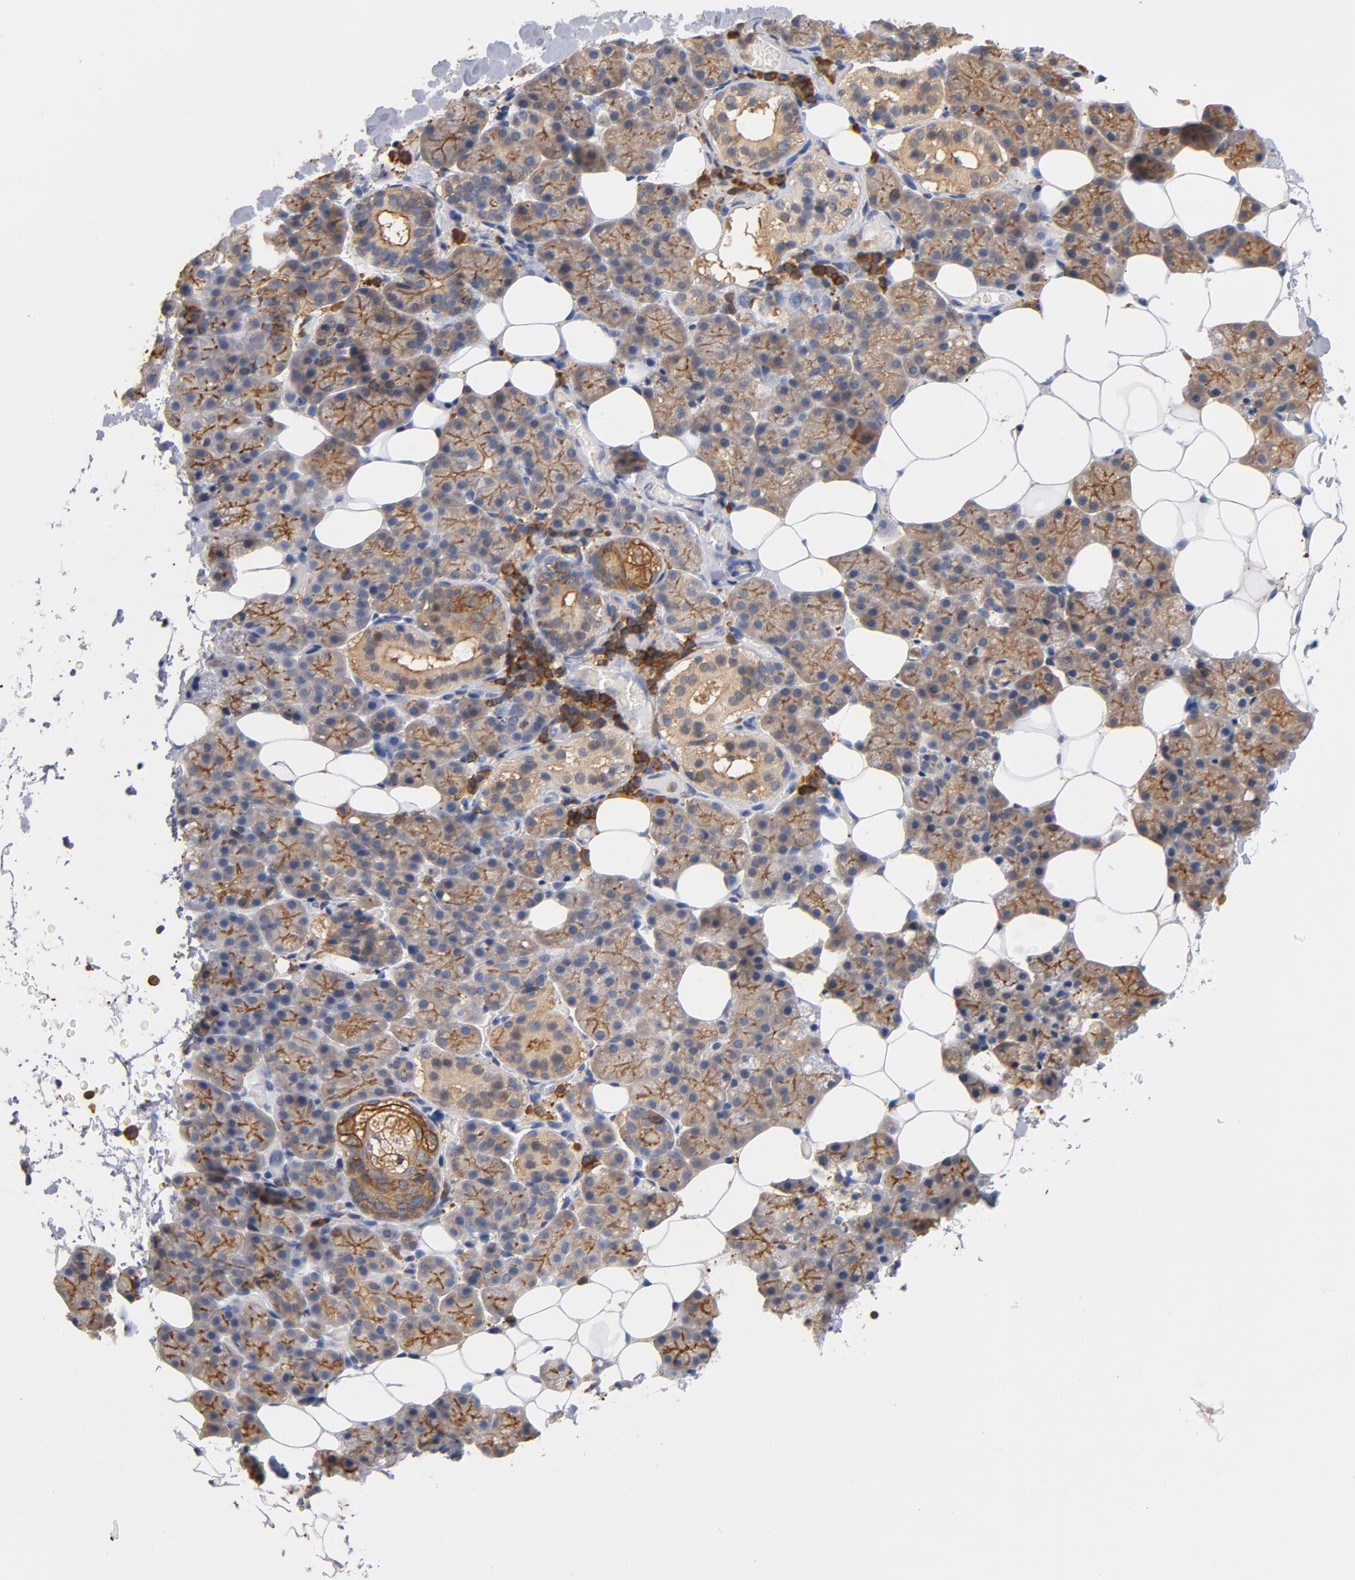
{"staining": {"intensity": "moderate", "quantity": ">75%", "location": "cytoplasmic/membranous"}, "tissue": "salivary gland", "cell_type": "Glandular cells", "image_type": "normal", "snomed": [{"axis": "morphology", "description": "Normal tissue, NOS"}, {"axis": "topography", "description": "Lymph node"}, {"axis": "topography", "description": "Salivary gland"}], "caption": "Protein staining of unremarkable salivary gland shows moderate cytoplasmic/membranous expression in approximately >75% of glandular cells.", "gene": "EZR", "patient": {"sex": "male", "age": 8}}